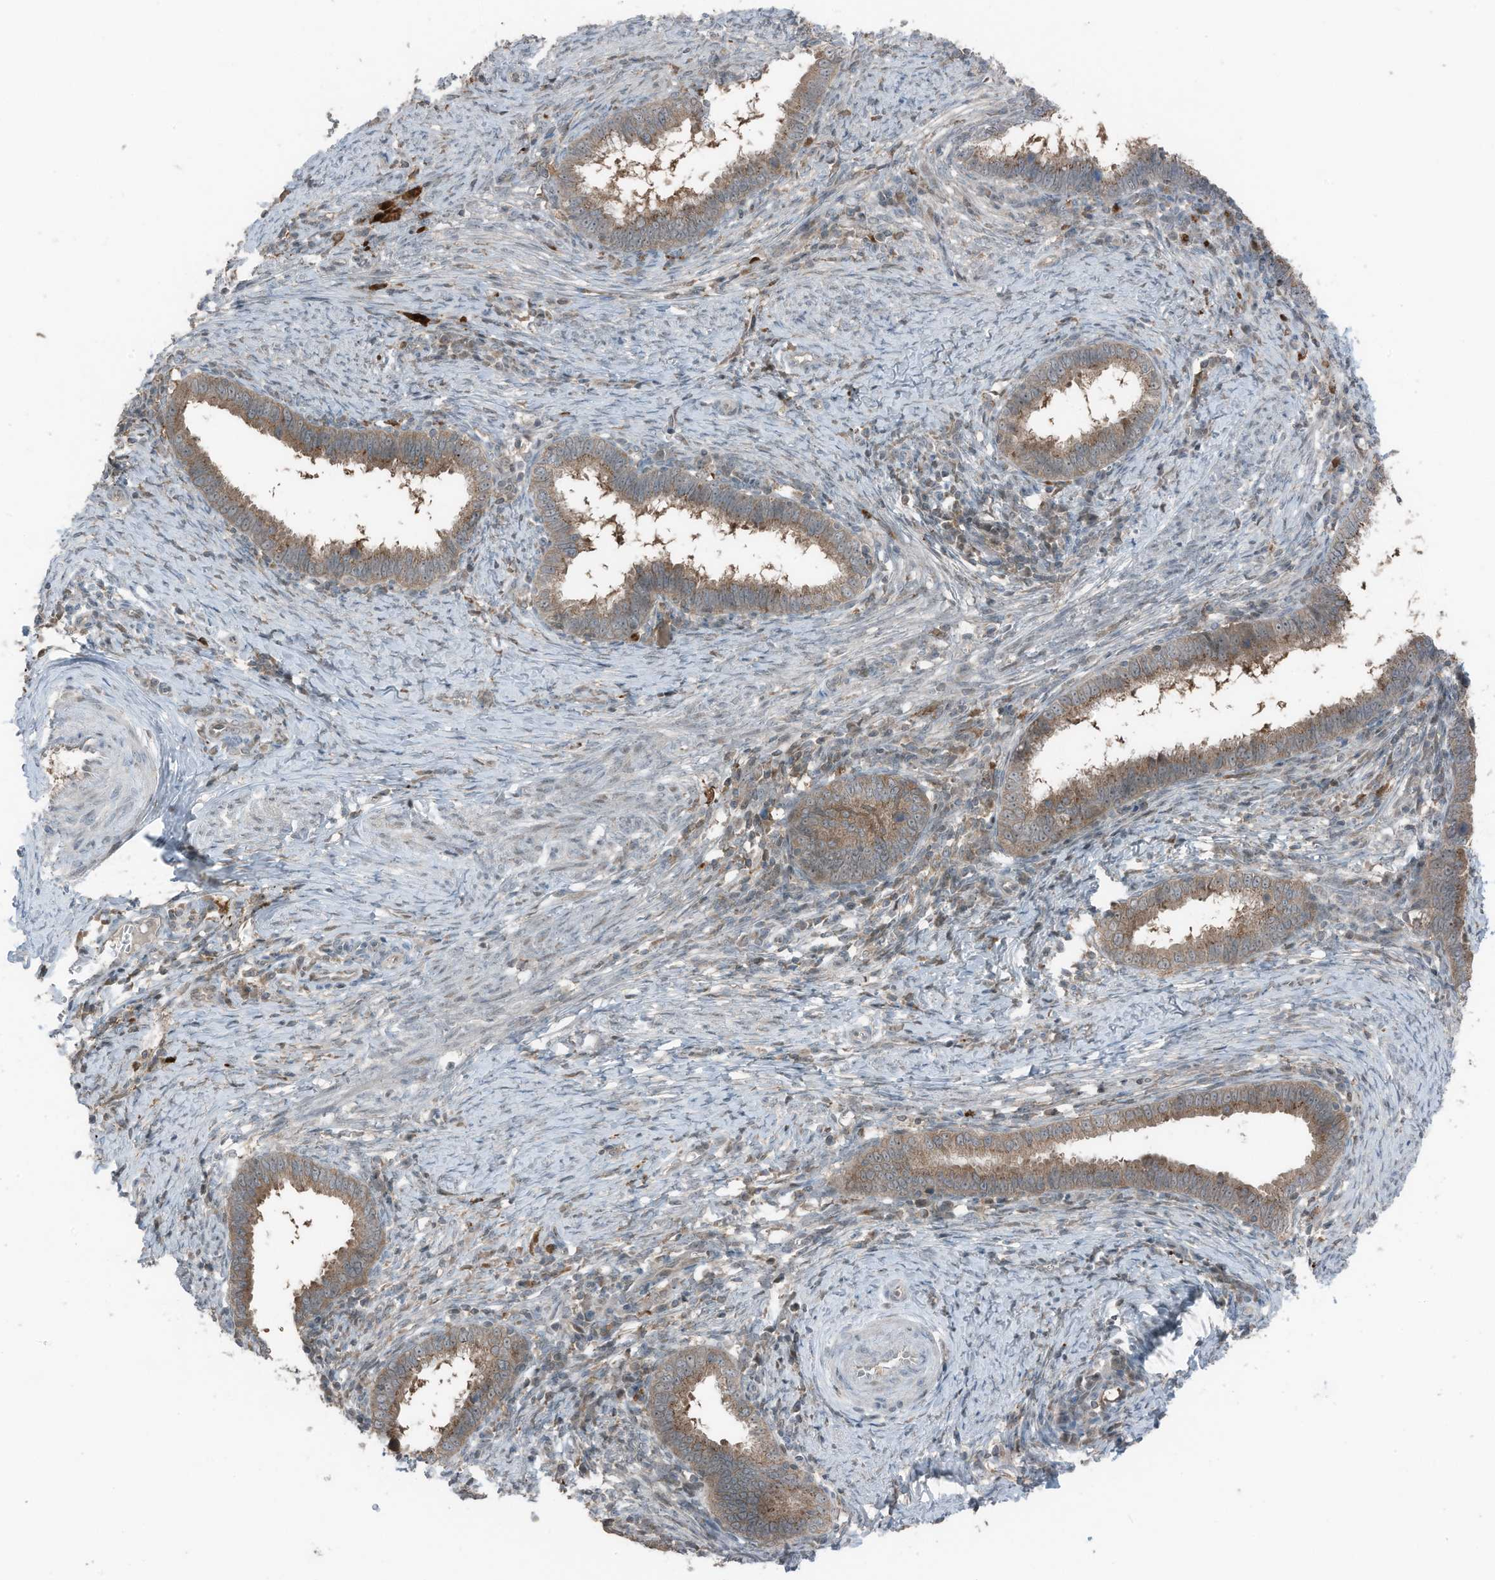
{"staining": {"intensity": "weak", "quantity": ">75%", "location": "cytoplasmic/membranous"}, "tissue": "cervical cancer", "cell_type": "Tumor cells", "image_type": "cancer", "snomed": [{"axis": "morphology", "description": "Adenocarcinoma, NOS"}, {"axis": "topography", "description": "Cervix"}], "caption": "A low amount of weak cytoplasmic/membranous expression is identified in approximately >75% of tumor cells in cervical cancer (adenocarcinoma) tissue.", "gene": "TXNDC9", "patient": {"sex": "female", "age": 36}}